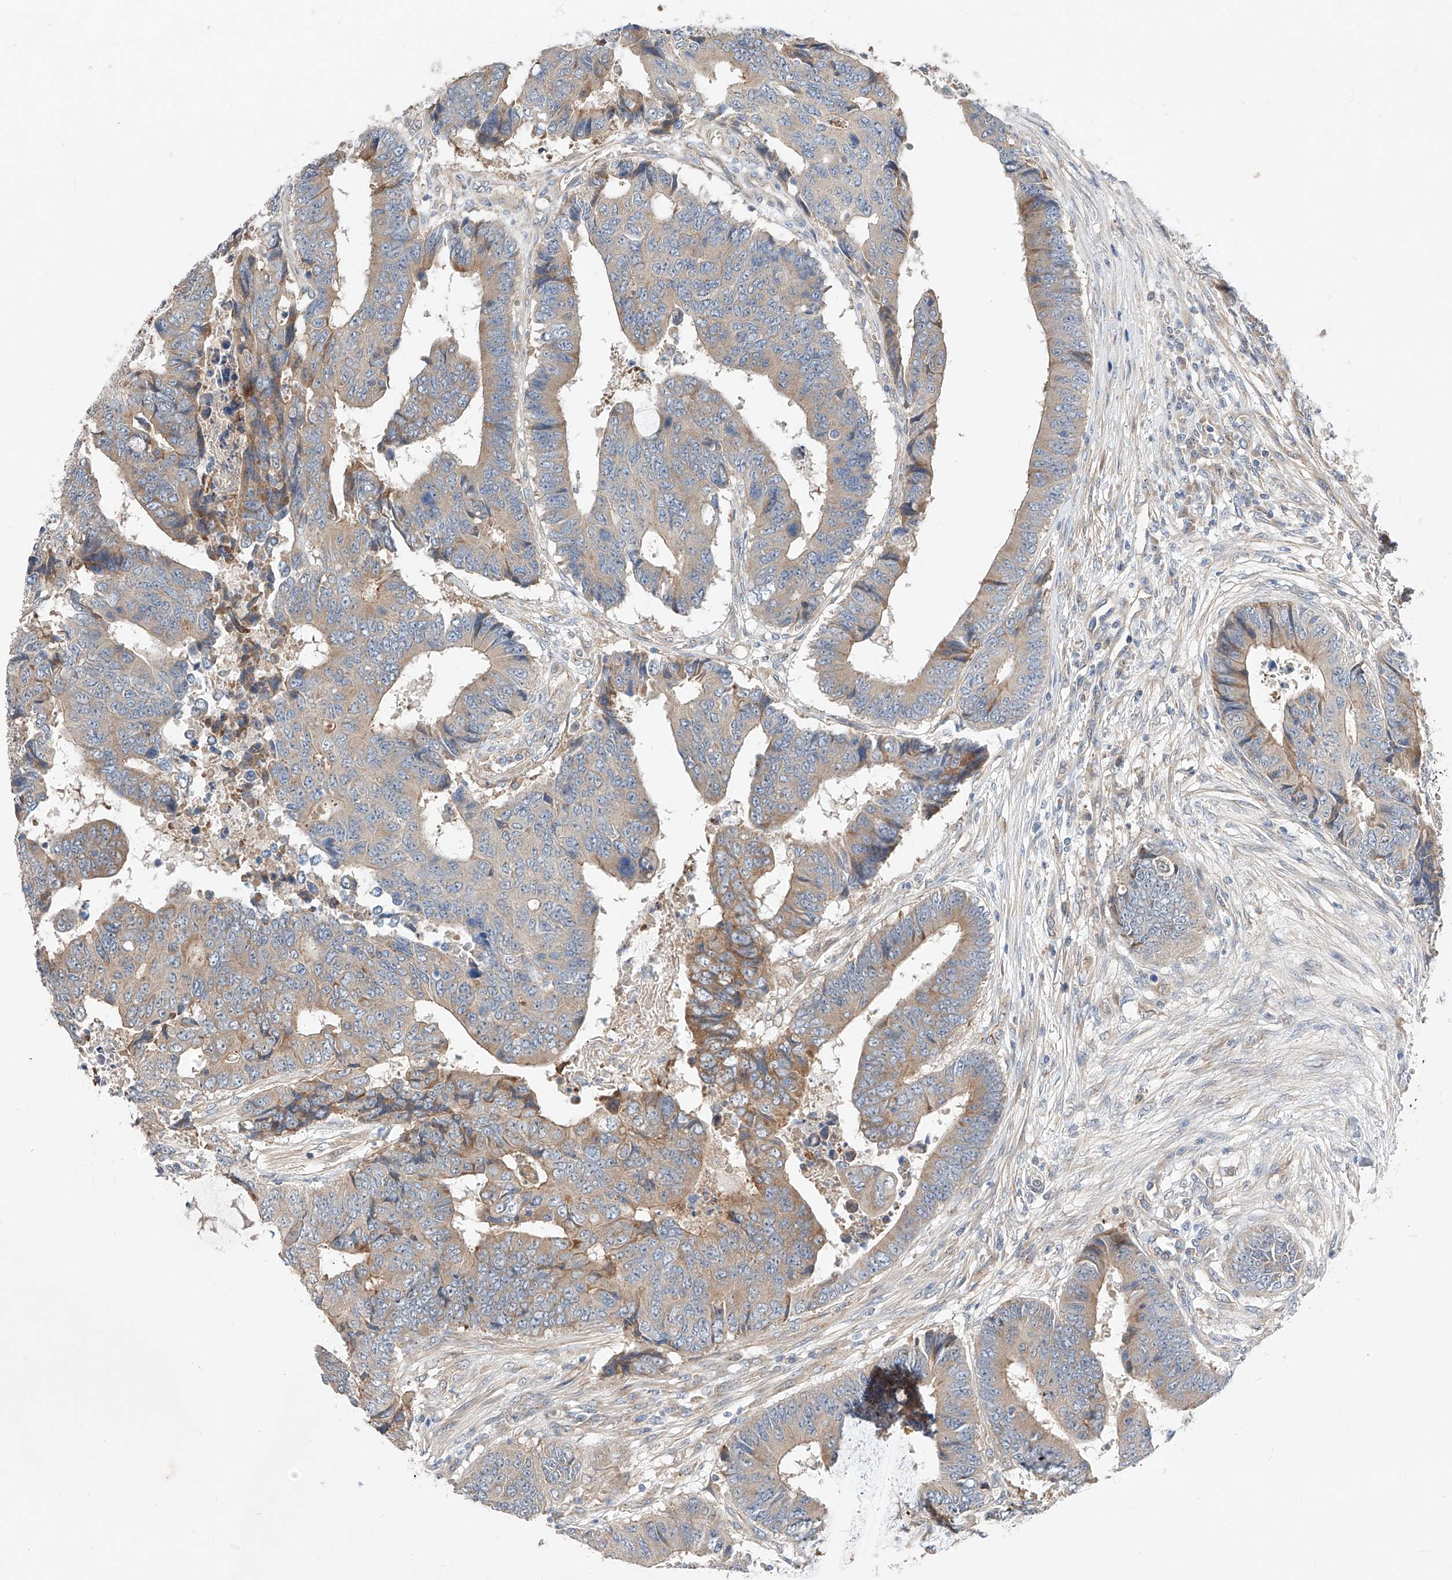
{"staining": {"intensity": "moderate", "quantity": "25%-75%", "location": "cytoplasmic/membranous"}, "tissue": "colorectal cancer", "cell_type": "Tumor cells", "image_type": "cancer", "snomed": [{"axis": "morphology", "description": "Adenocarcinoma, NOS"}, {"axis": "topography", "description": "Rectum"}], "caption": "Immunohistochemical staining of colorectal cancer (adenocarcinoma) reveals medium levels of moderate cytoplasmic/membranous staining in approximately 25%-75% of tumor cells.", "gene": "RUSC1", "patient": {"sex": "male", "age": 84}}